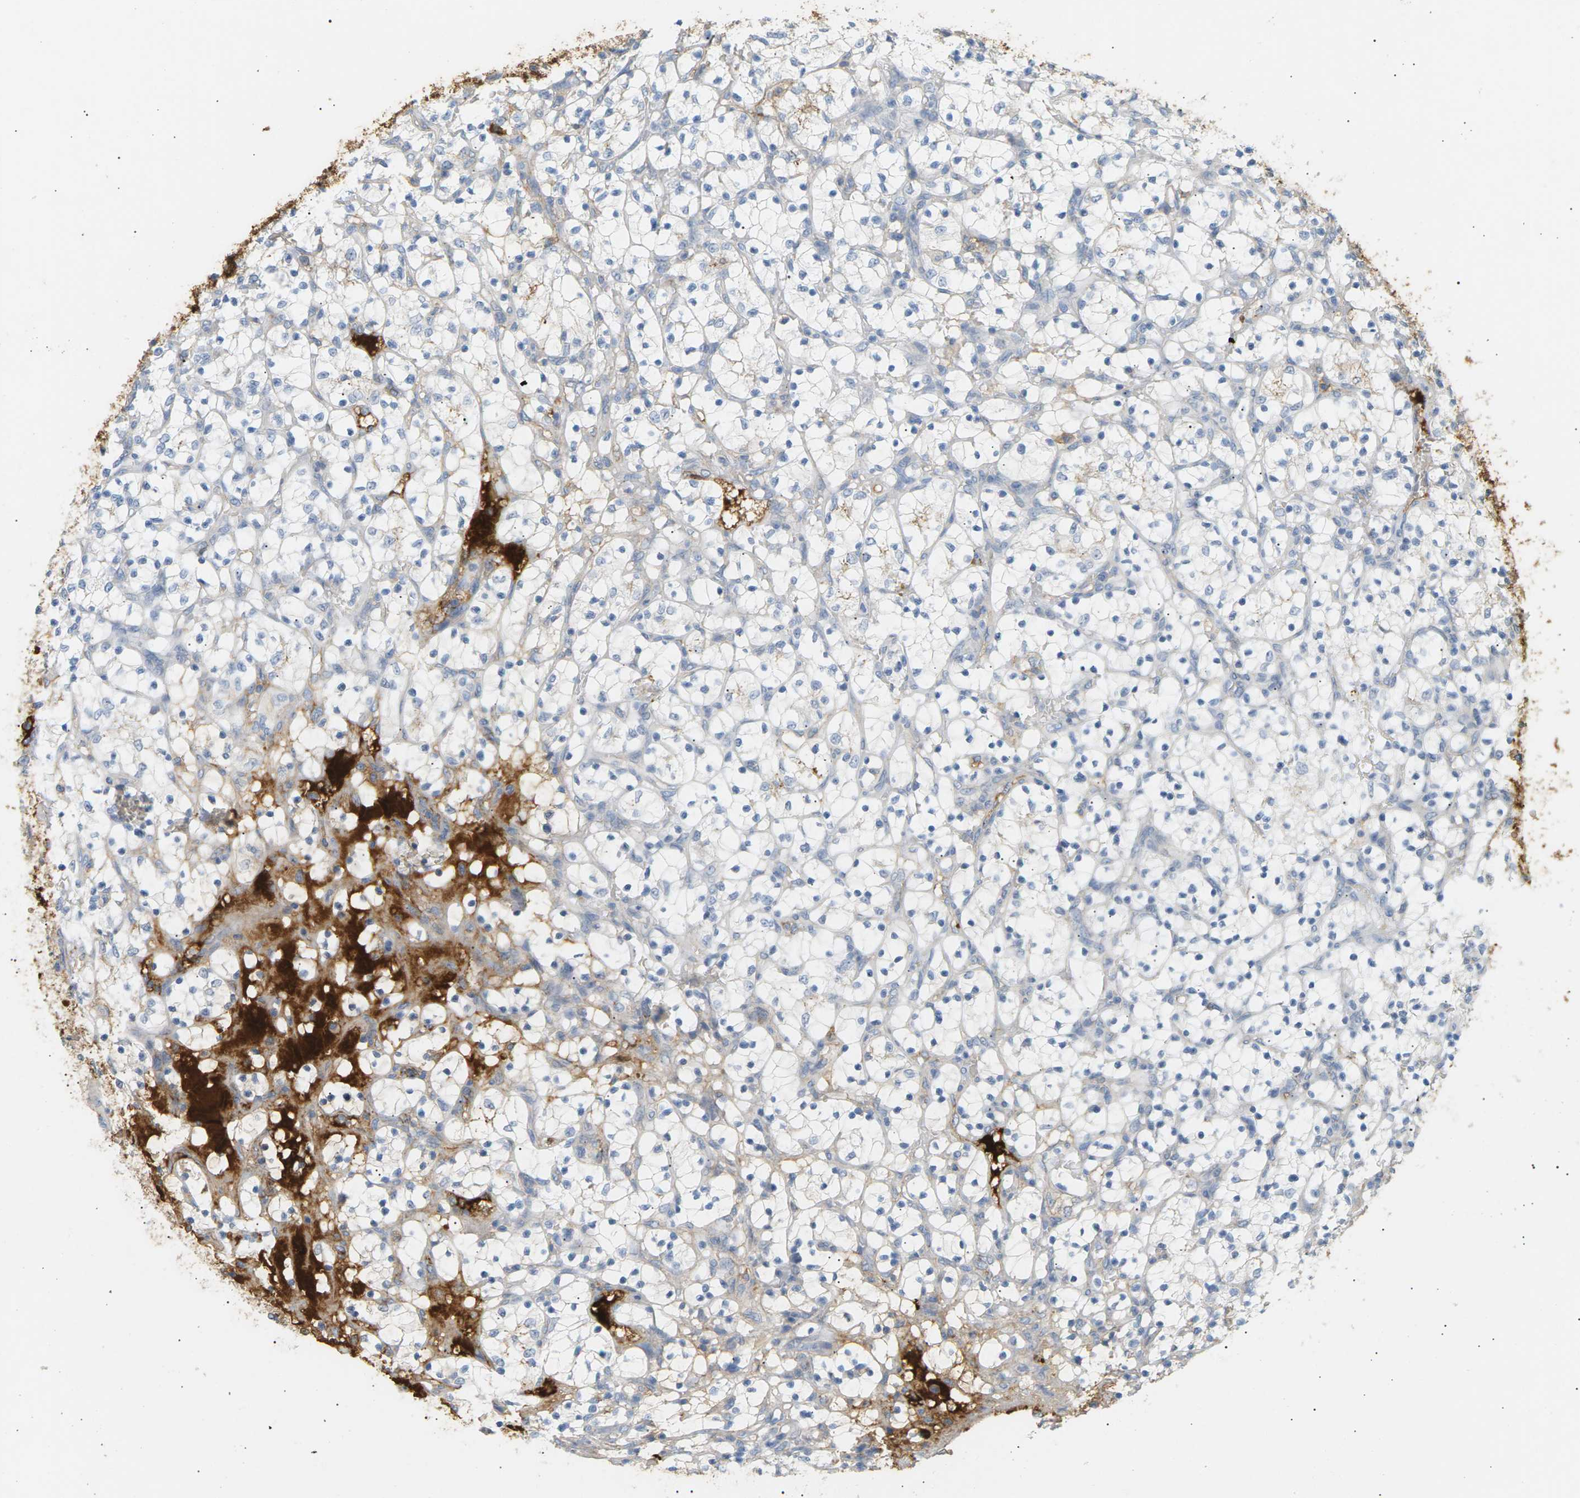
{"staining": {"intensity": "negative", "quantity": "none", "location": "none"}, "tissue": "renal cancer", "cell_type": "Tumor cells", "image_type": "cancer", "snomed": [{"axis": "morphology", "description": "Adenocarcinoma, NOS"}, {"axis": "topography", "description": "Kidney"}], "caption": "This is a image of immunohistochemistry staining of renal adenocarcinoma, which shows no expression in tumor cells.", "gene": "IGLC3", "patient": {"sex": "female", "age": 69}}